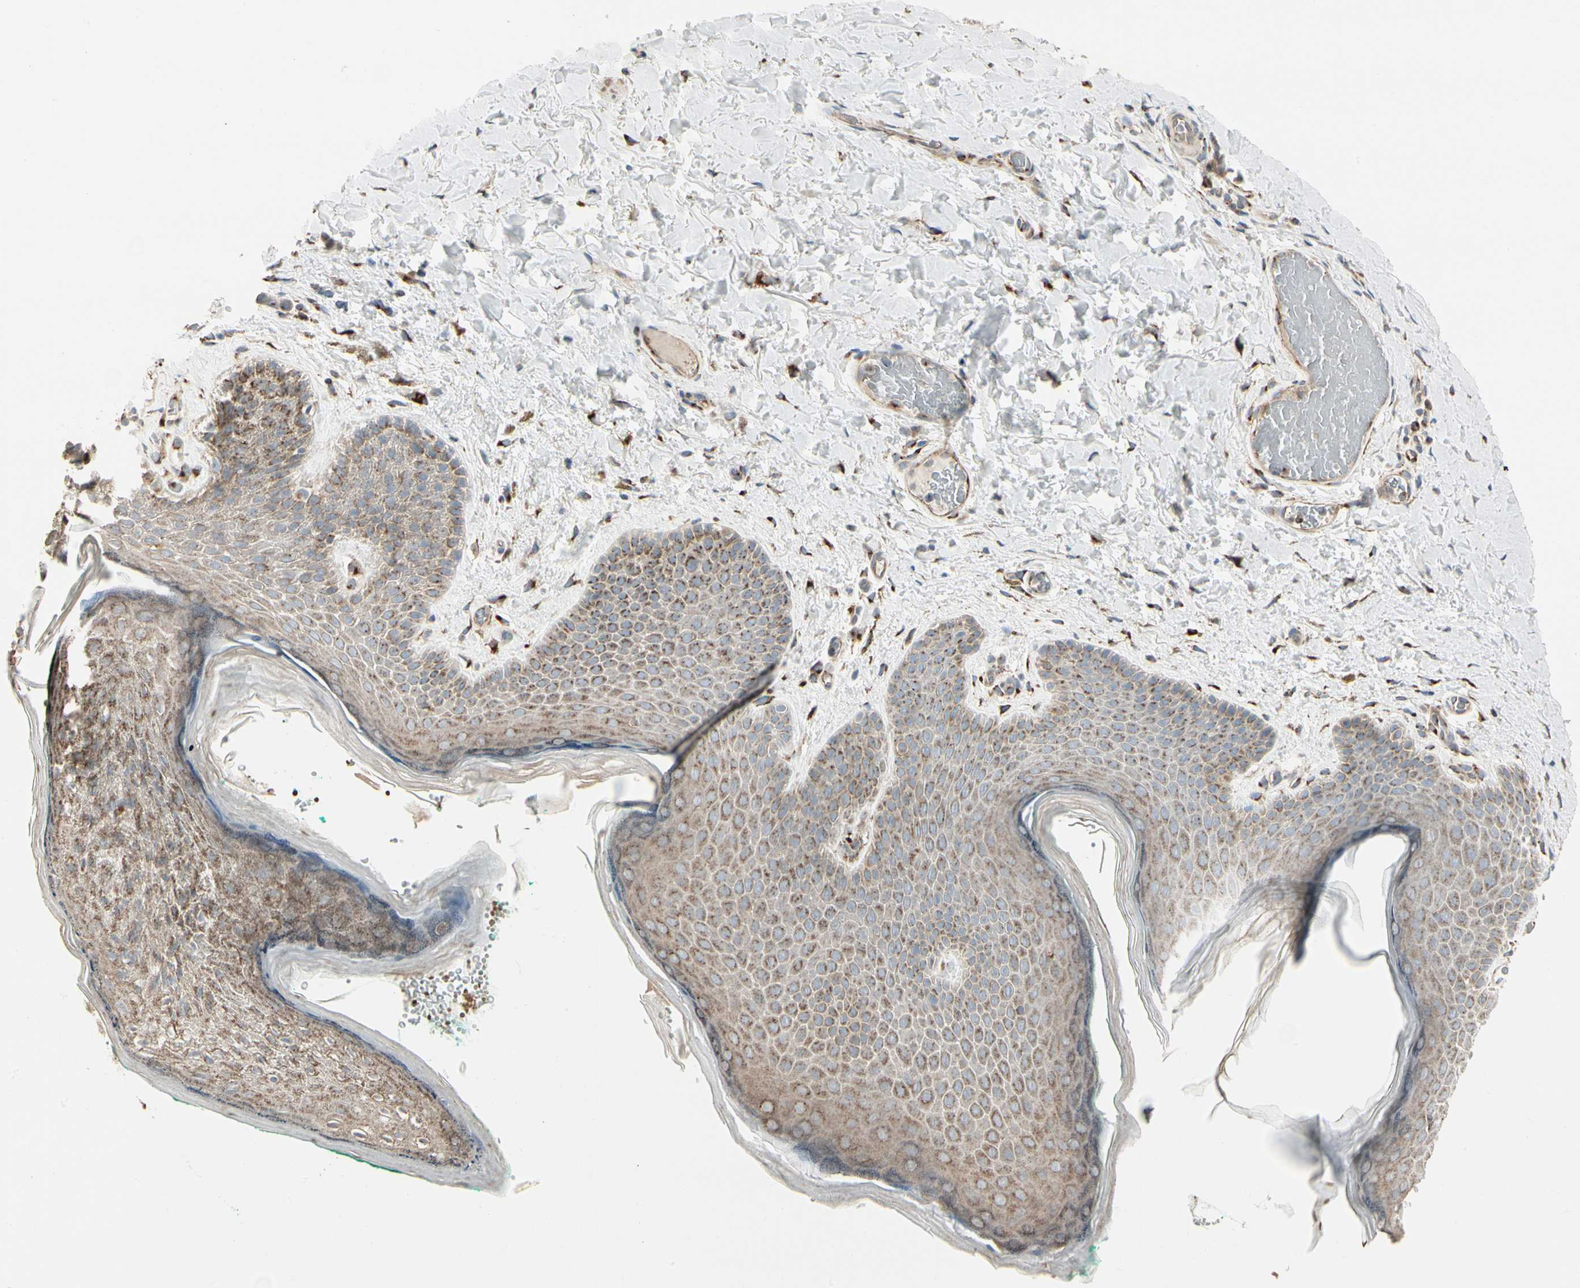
{"staining": {"intensity": "weak", "quantity": ">75%", "location": "cytoplasmic/membranous"}, "tissue": "skin", "cell_type": "Epidermal cells", "image_type": "normal", "snomed": [{"axis": "morphology", "description": "Normal tissue, NOS"}, {"axis": "topography", "description": "Anal"}], "caption": "This is an image of immunohistochemistry (IHC) staining of benign skin, which shows weak staining in the cytoplasmic/membranous of epidermal cells.", "gene": "NUCB2", "patient": {"sex": "male", "age": 74}}